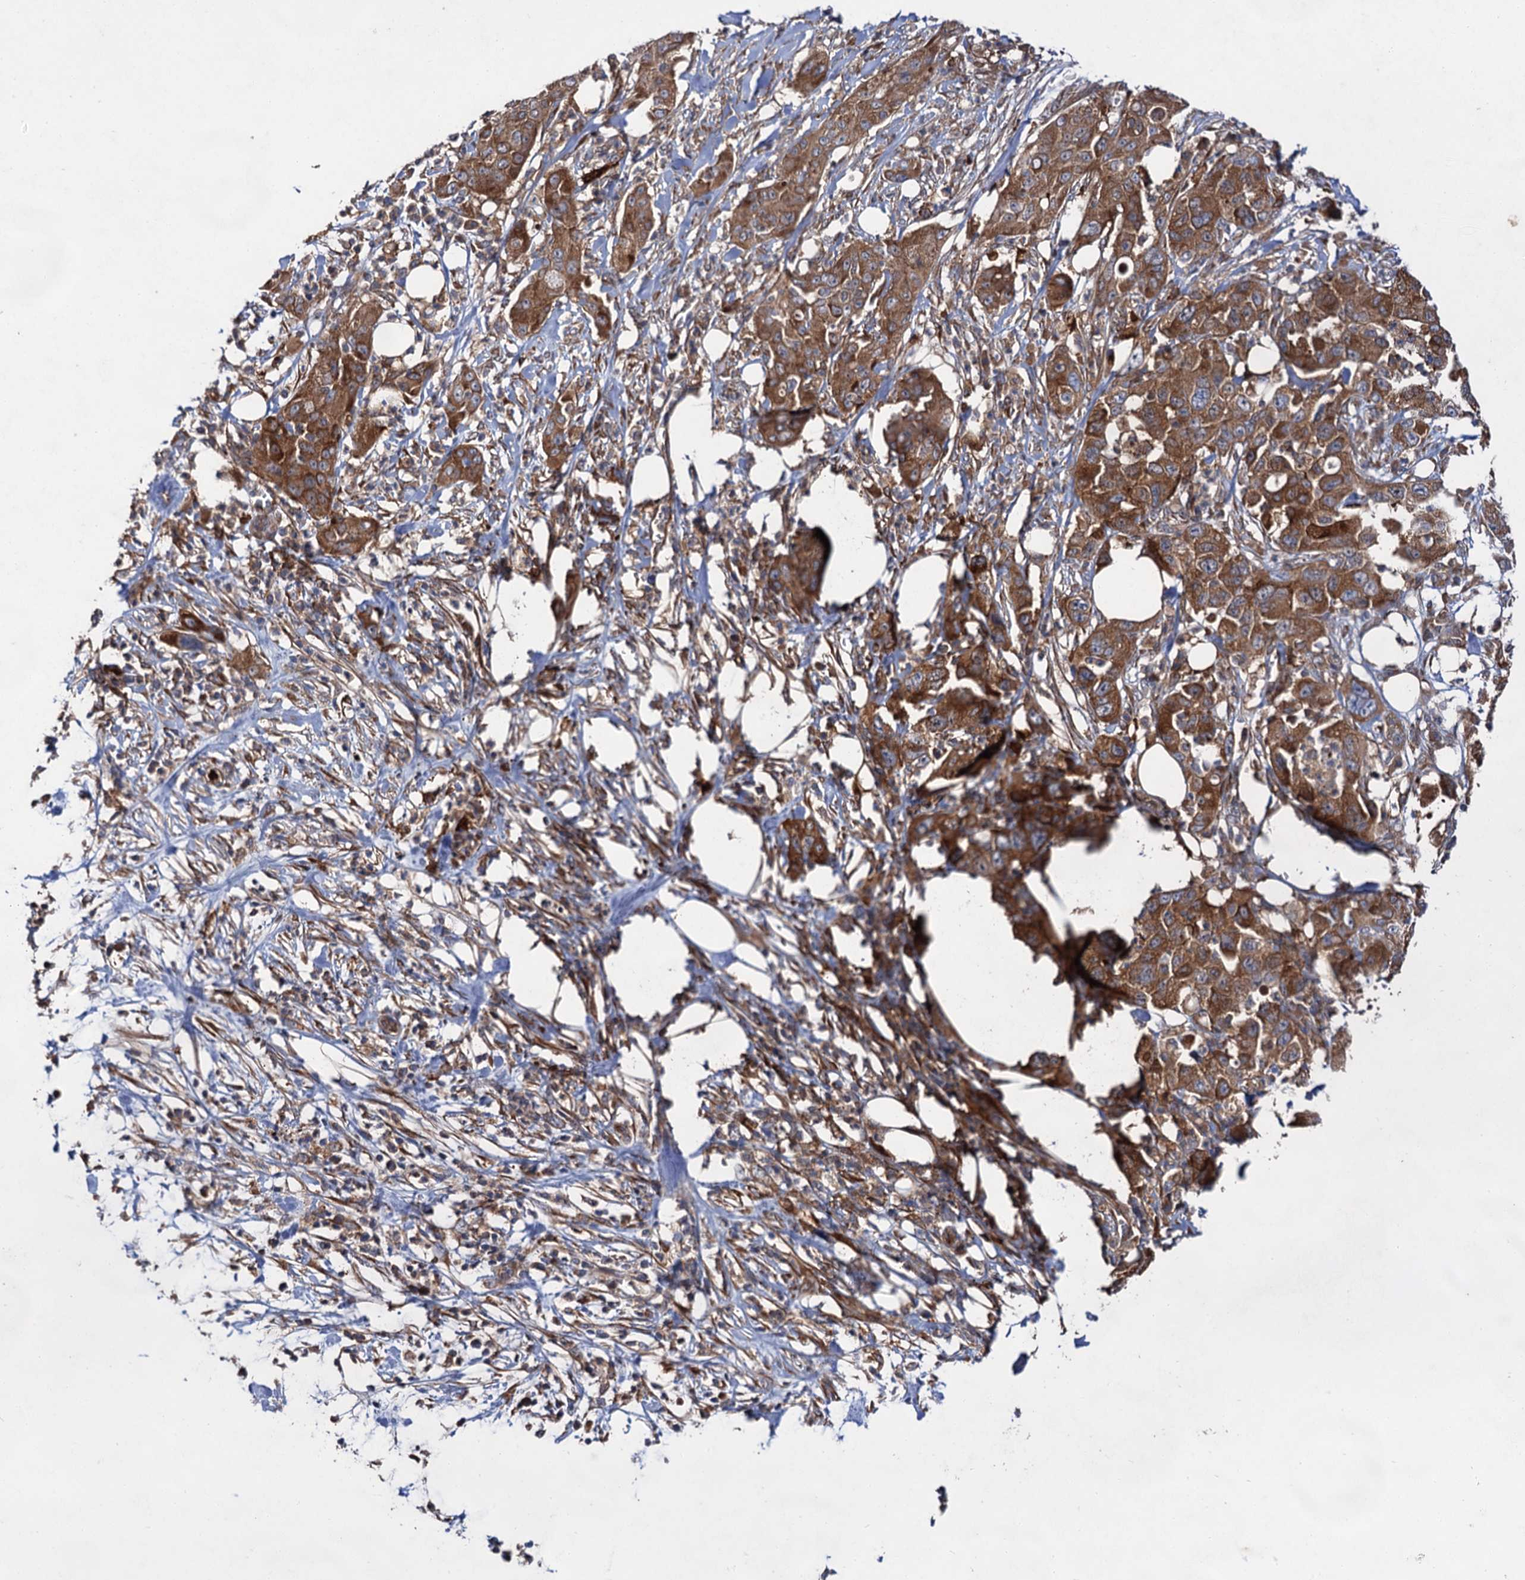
{"staining": {"intensity": "strong", "quantity": ">75%", "location": "cytoplasmic/membranous"}, "tissue": "pancreatic cancer", "cell_type": "Tumor cells", "image_type": "cancer", "snomed": [{"axis": "morphology", "description": "Adenocarcinoma, NOS"}, {"axis": "topography", "description": "Pancreas"}], "caption": "About >75% of tumor cells in human pancreatic adenocarcinoma demonstrate strong cytoplasmic/membranous protein expression as visualized by brown immunohistochemical staining.", "gene": "NAA25", "patient": {"sex": "female", "age": 78}}